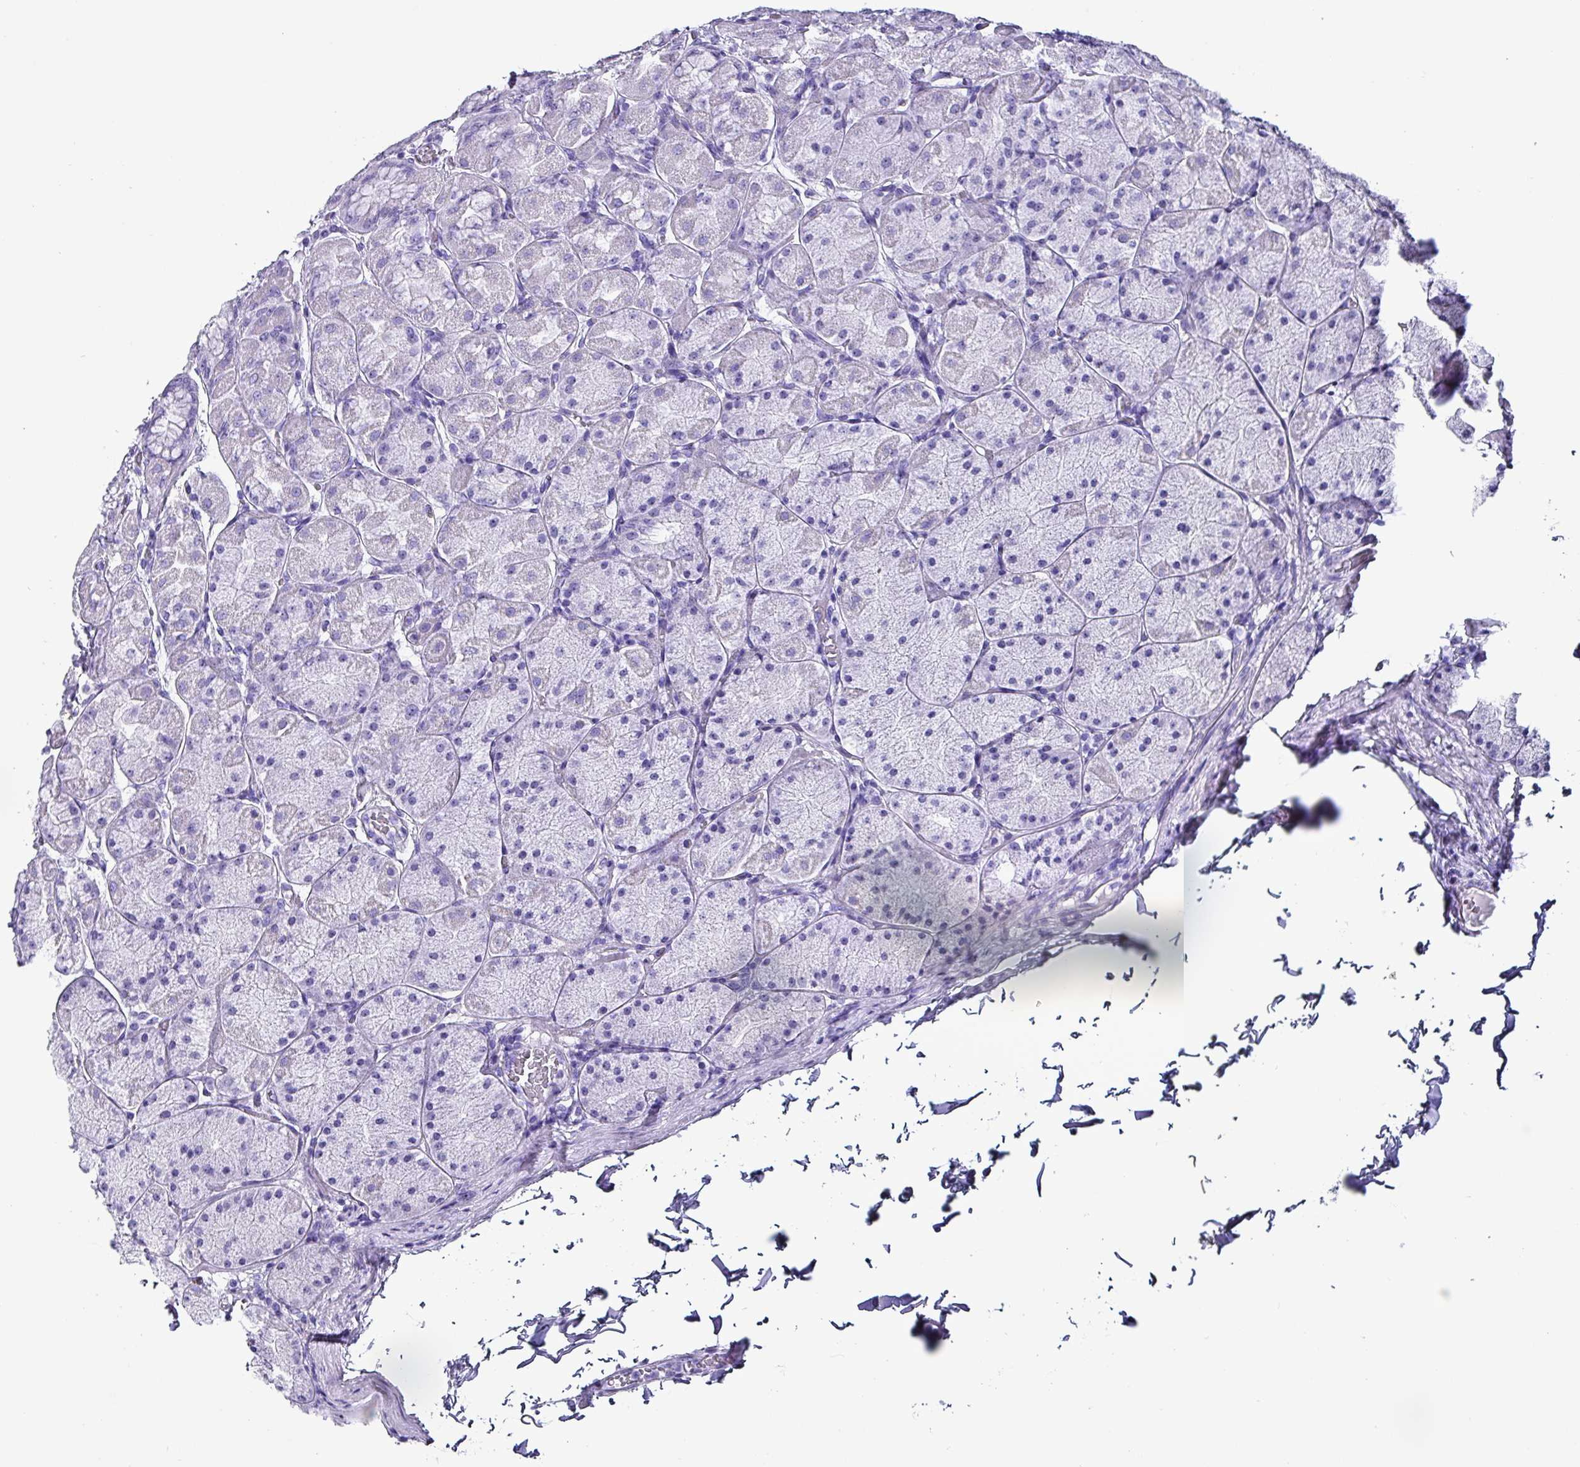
{"staining": {"intensity": "negative", "quantity": "none", "location": "none"}, "tissue": "stomach", "cell_type": "Glandular cells", "image_type": "normal", "snomed": [{"axis": "morphology", "description": "Normal tissue, NOS"}, {"axis": "topography", "description": "Stomach, upper"}], "caption": "Image shows no significant protein staining in glandular cells of normal stomach. Nuclei are stained in blue.", "gene": "KRT6A", "patient": {"sex": "female", "age": 56}}